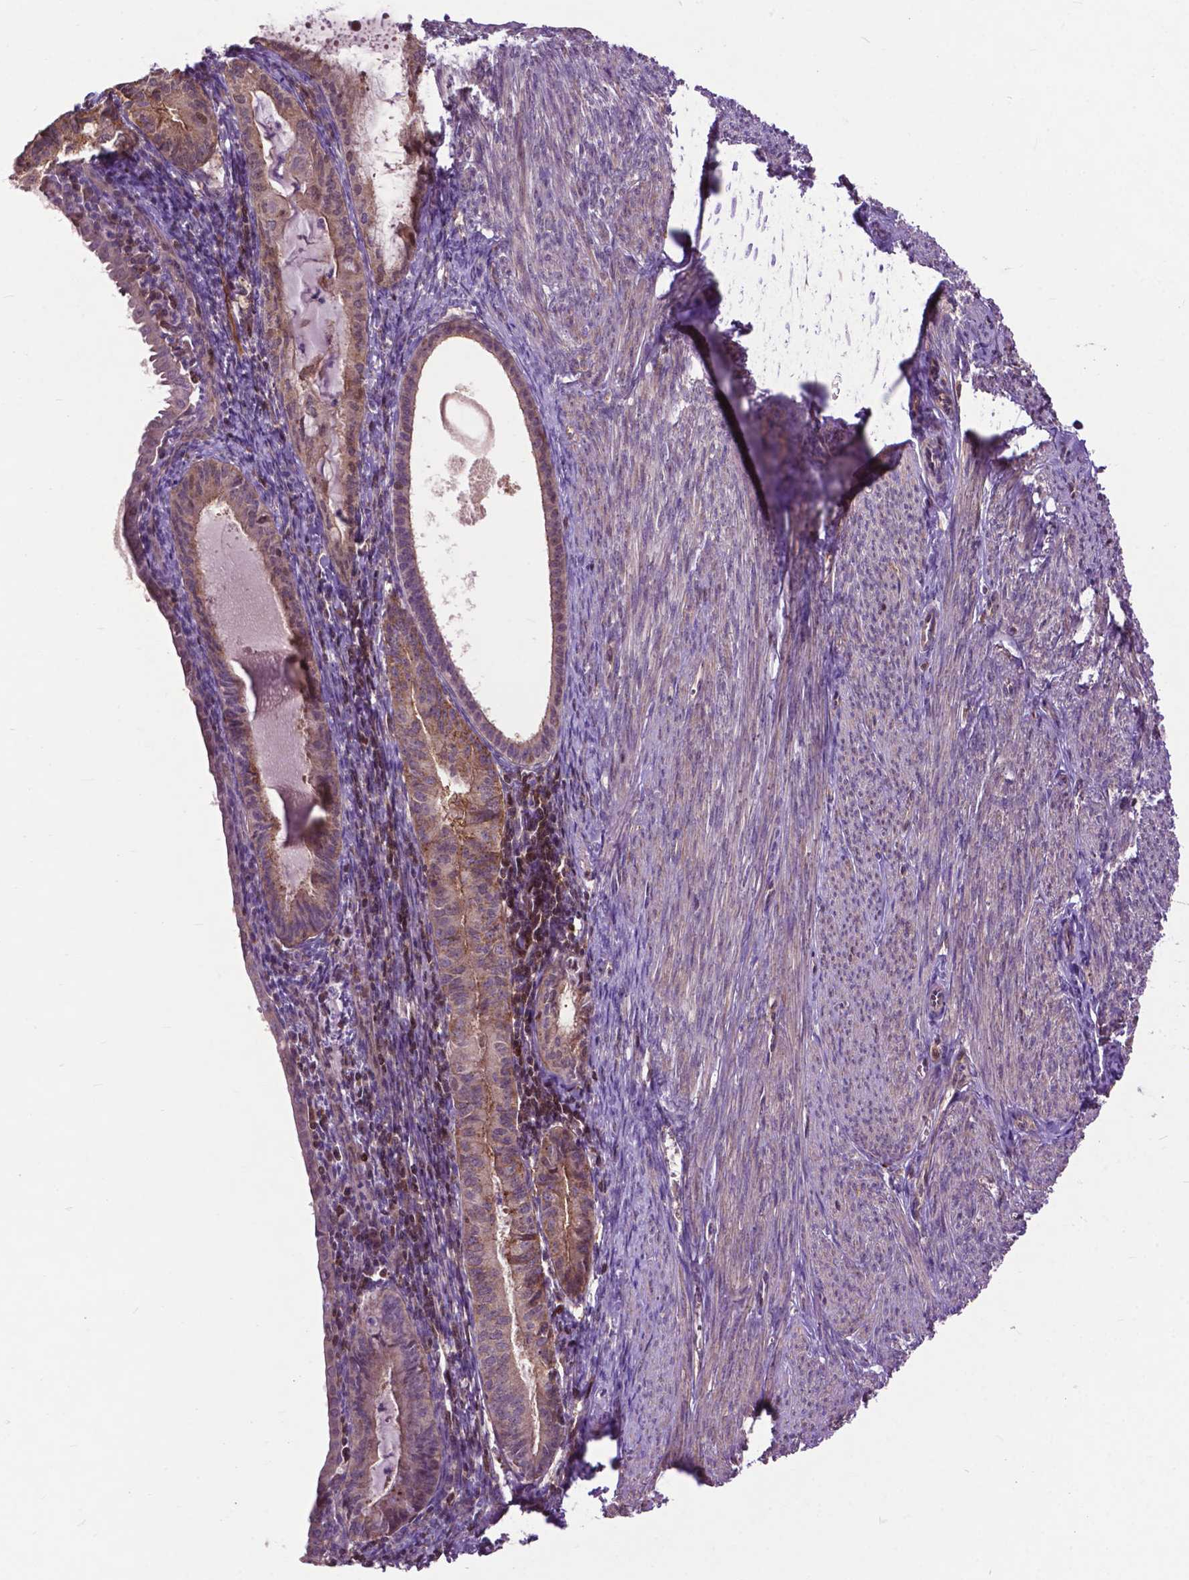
{"staining": {"intensity": "moderate", "quantity": ">75%", "location": "cytoplasmic/membranous"}, "tissue": "endometrial cancer", "cell_type": "Tumor cells", "image_type": "cancer", "snomed": [{"axis": "morphology", "description": "Carcinoma, NOS"}, {"axis": "topography", "description": "Endometrium"}], "caption": "Carcinoma (endometrial) tissue exhibits moderate cytoplasmic/membranous expression in about >75% of tumor cells, visualized by immunohistochemistry. (DAB (3,3'-diaminobenzidine) IHC with brightfield microscopy, high magnification).", "gene": "CHMP4A", "patient": {"sex": "female", "age": 62}}